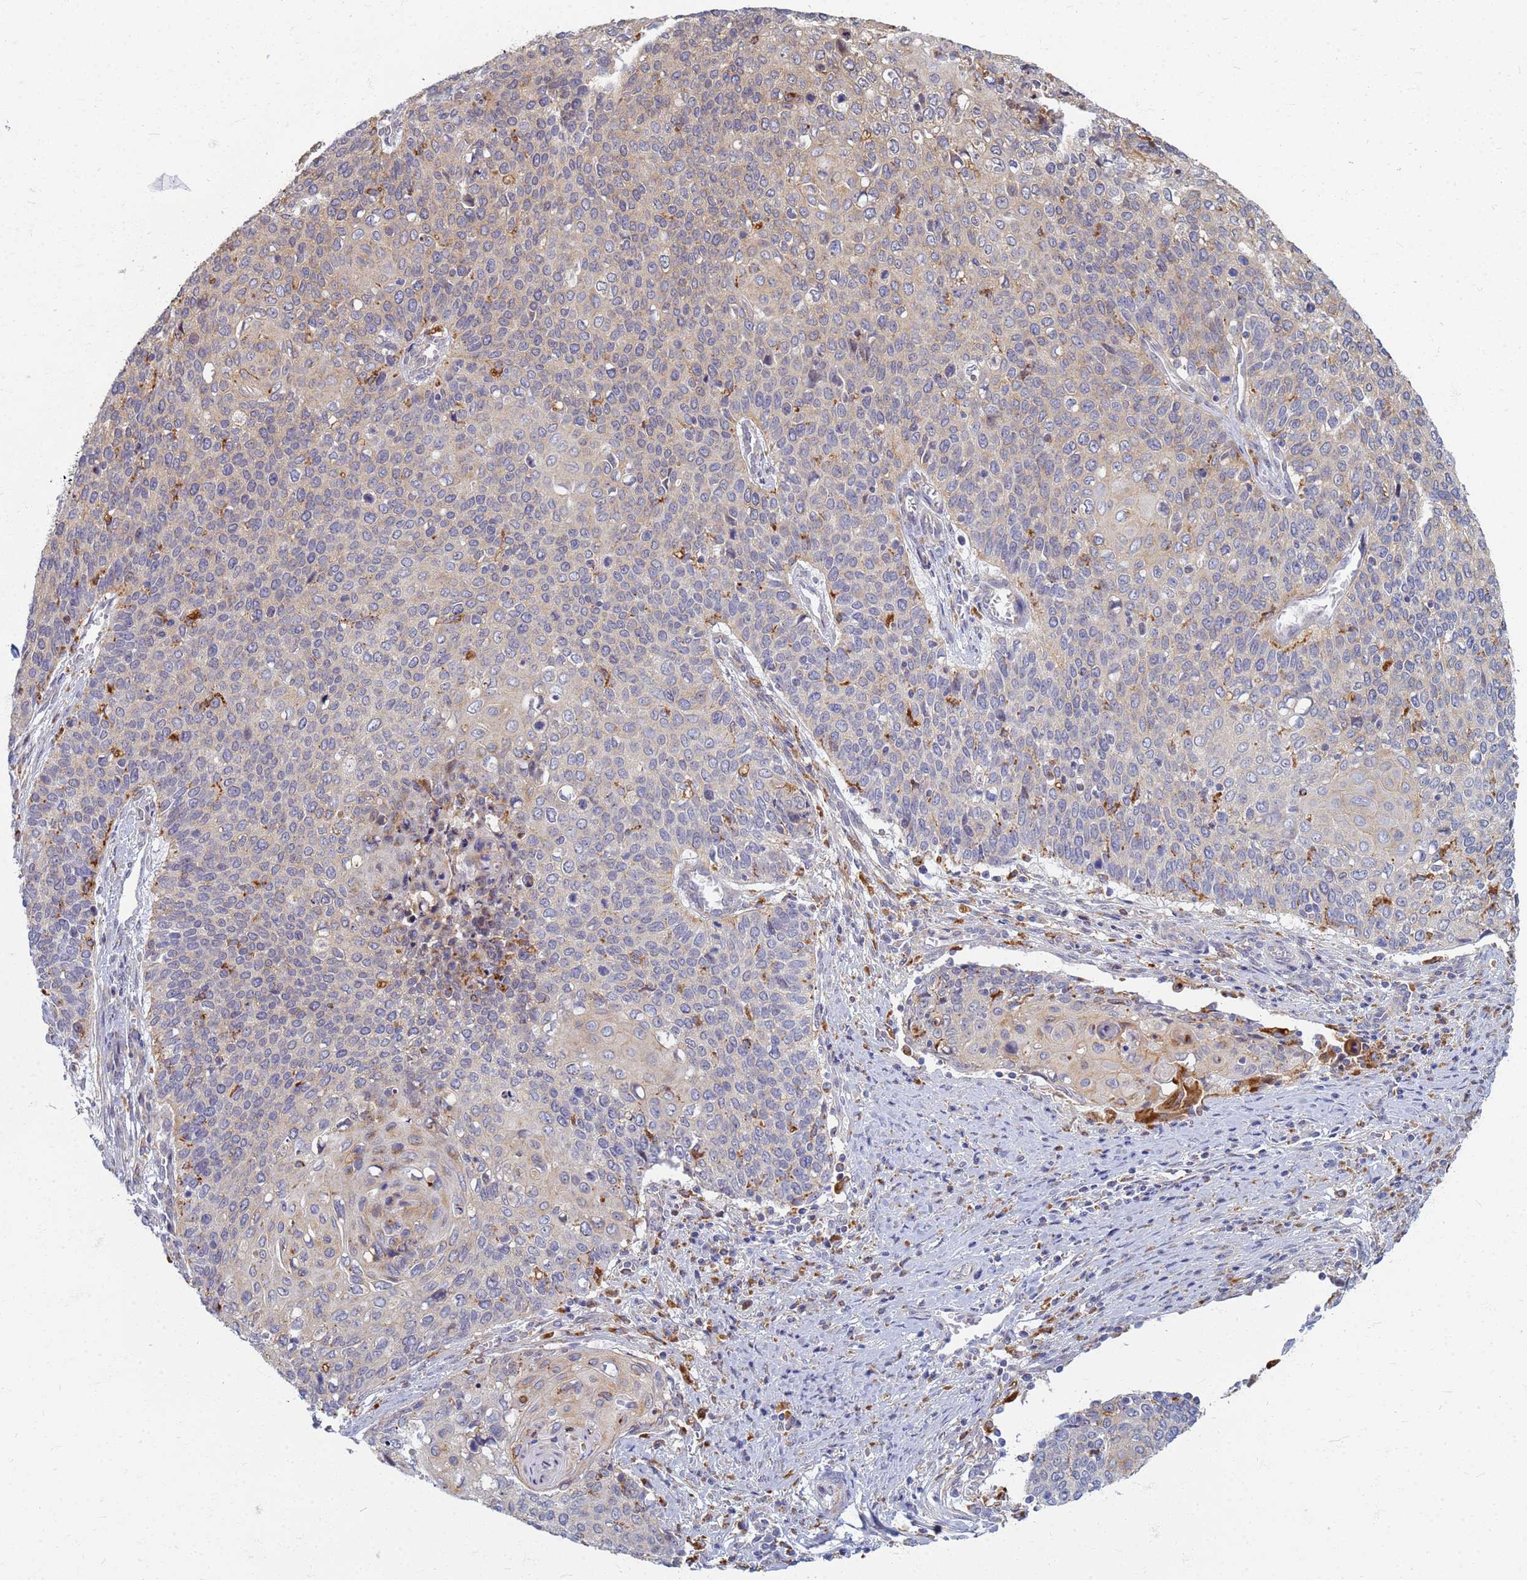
{"staining": {"intensity": "moderate", "quantity": "<25%", "location": "cytoplasmic/membranous"}, "tissue": "cervical cancer", "cell_type": "Tumor cells", "image_type": "cancer", "snomed": [{"axis": "morphology", "description": "Squamous cell carcinoma, NOS"}, {"axis": "topography", "description": "Cervix"}], "caption": "Protein expression analysis of human cervical cancer (squamous cell carcinoma) reveals moderate cytoplasmic/membranous positivity in about <25% of tumor cells.", "gene": "ATP6V1E1", "patient": {"sex": "female", "age": 39}}